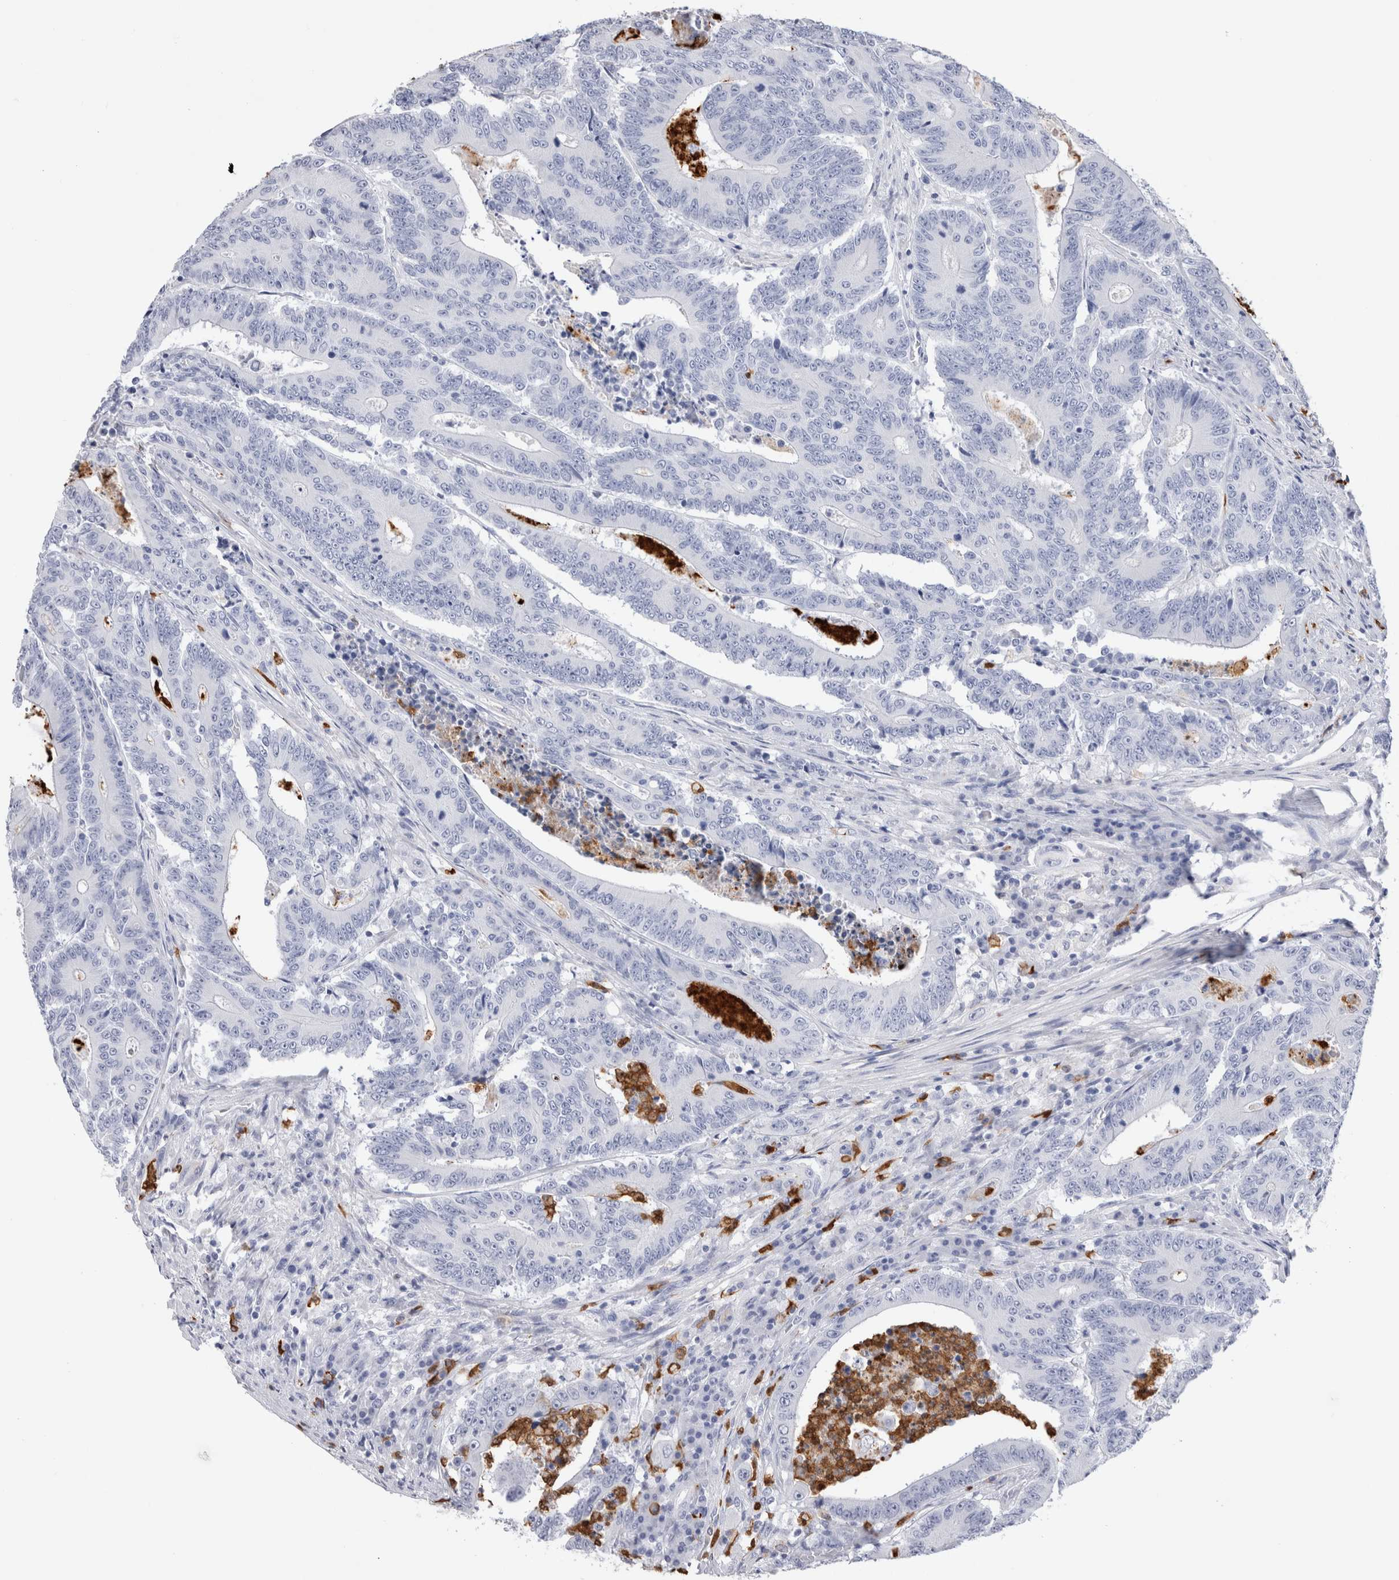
{"staining": {"intensity": "negative", "quantity": "none", "location": "none"}, "tissue": "colorectal cancer", "cell_type": "Tumor cells", "image_type": "cancer", "snomed": [{"axis": "morphology", "description": "Adenocarcinoma, NOS"}, {"axis": "topography", "description": "Colon"}], "caption": "This is a photomicrograph of immunohistochemistry (IHC) staining of colorectal cancer, which shows no positivity in tumor cells. (DAB (3,3'-diaminobenzidine) IHC, high magnification).", "gene": "SLC10A5", "patient": {"sex": "male", "age": 83}}